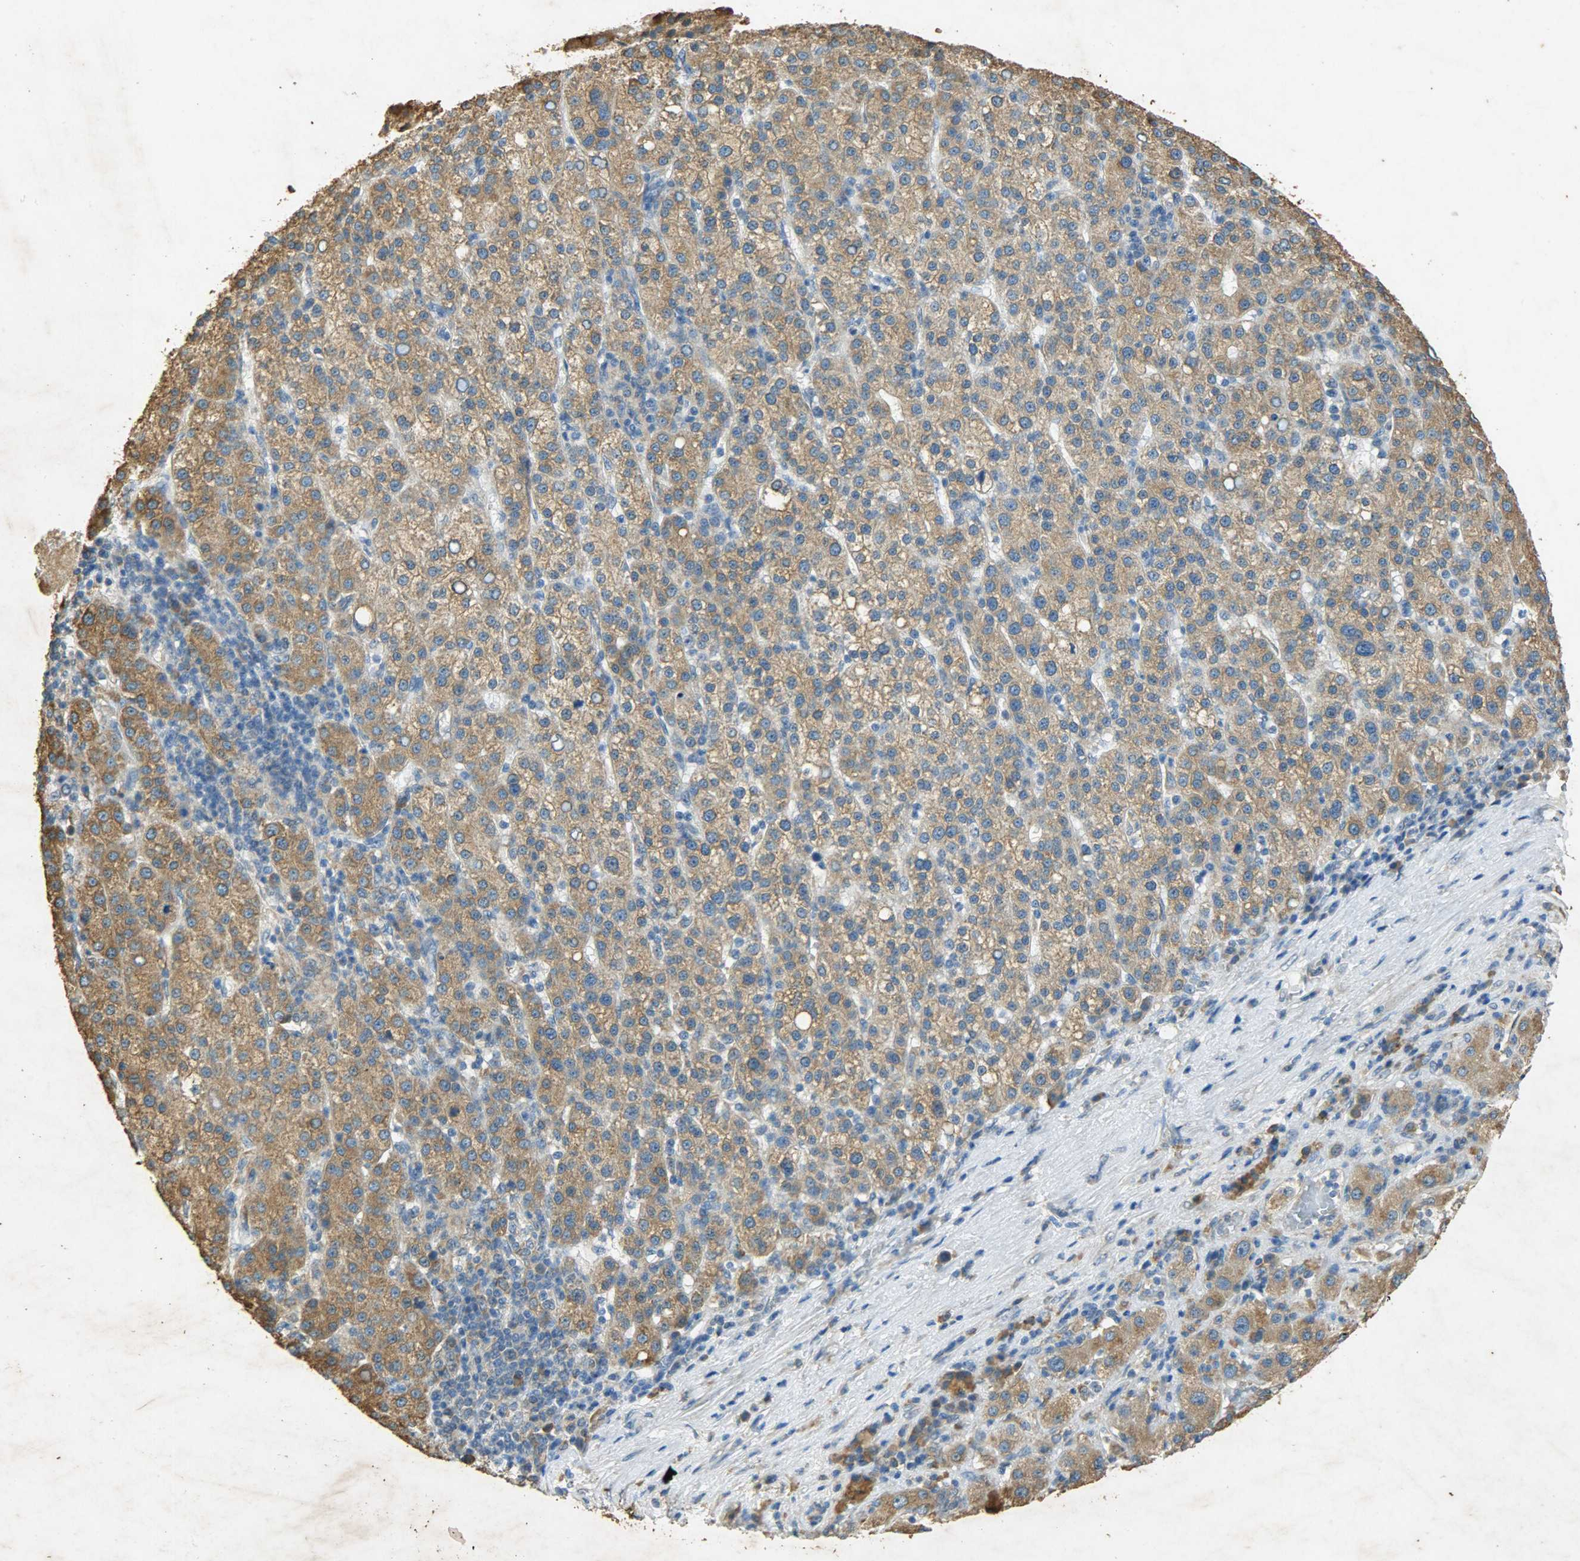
{"staining": {"intensity": "moderate", "quantity": ">75%", "location": "cytoplasmic/membranous"}, "tissue": "liver cancer", "cell_type": "Tumor cells", "image_type": "cancer", "snomed": [{"axis": "morphology", "description": "Carcinoma, Hepatocellular, NOS"}, {"axis": "topography", "description": "Liver"}], "caption": "A histopathology image of hepatocellular carcinoma (liver) stained for a protein shows moderate cytoplasmic/membranous brown staining in tumor cells.", "gene": "HSPA5", "patient": {"sex": "female", "age": 58}}